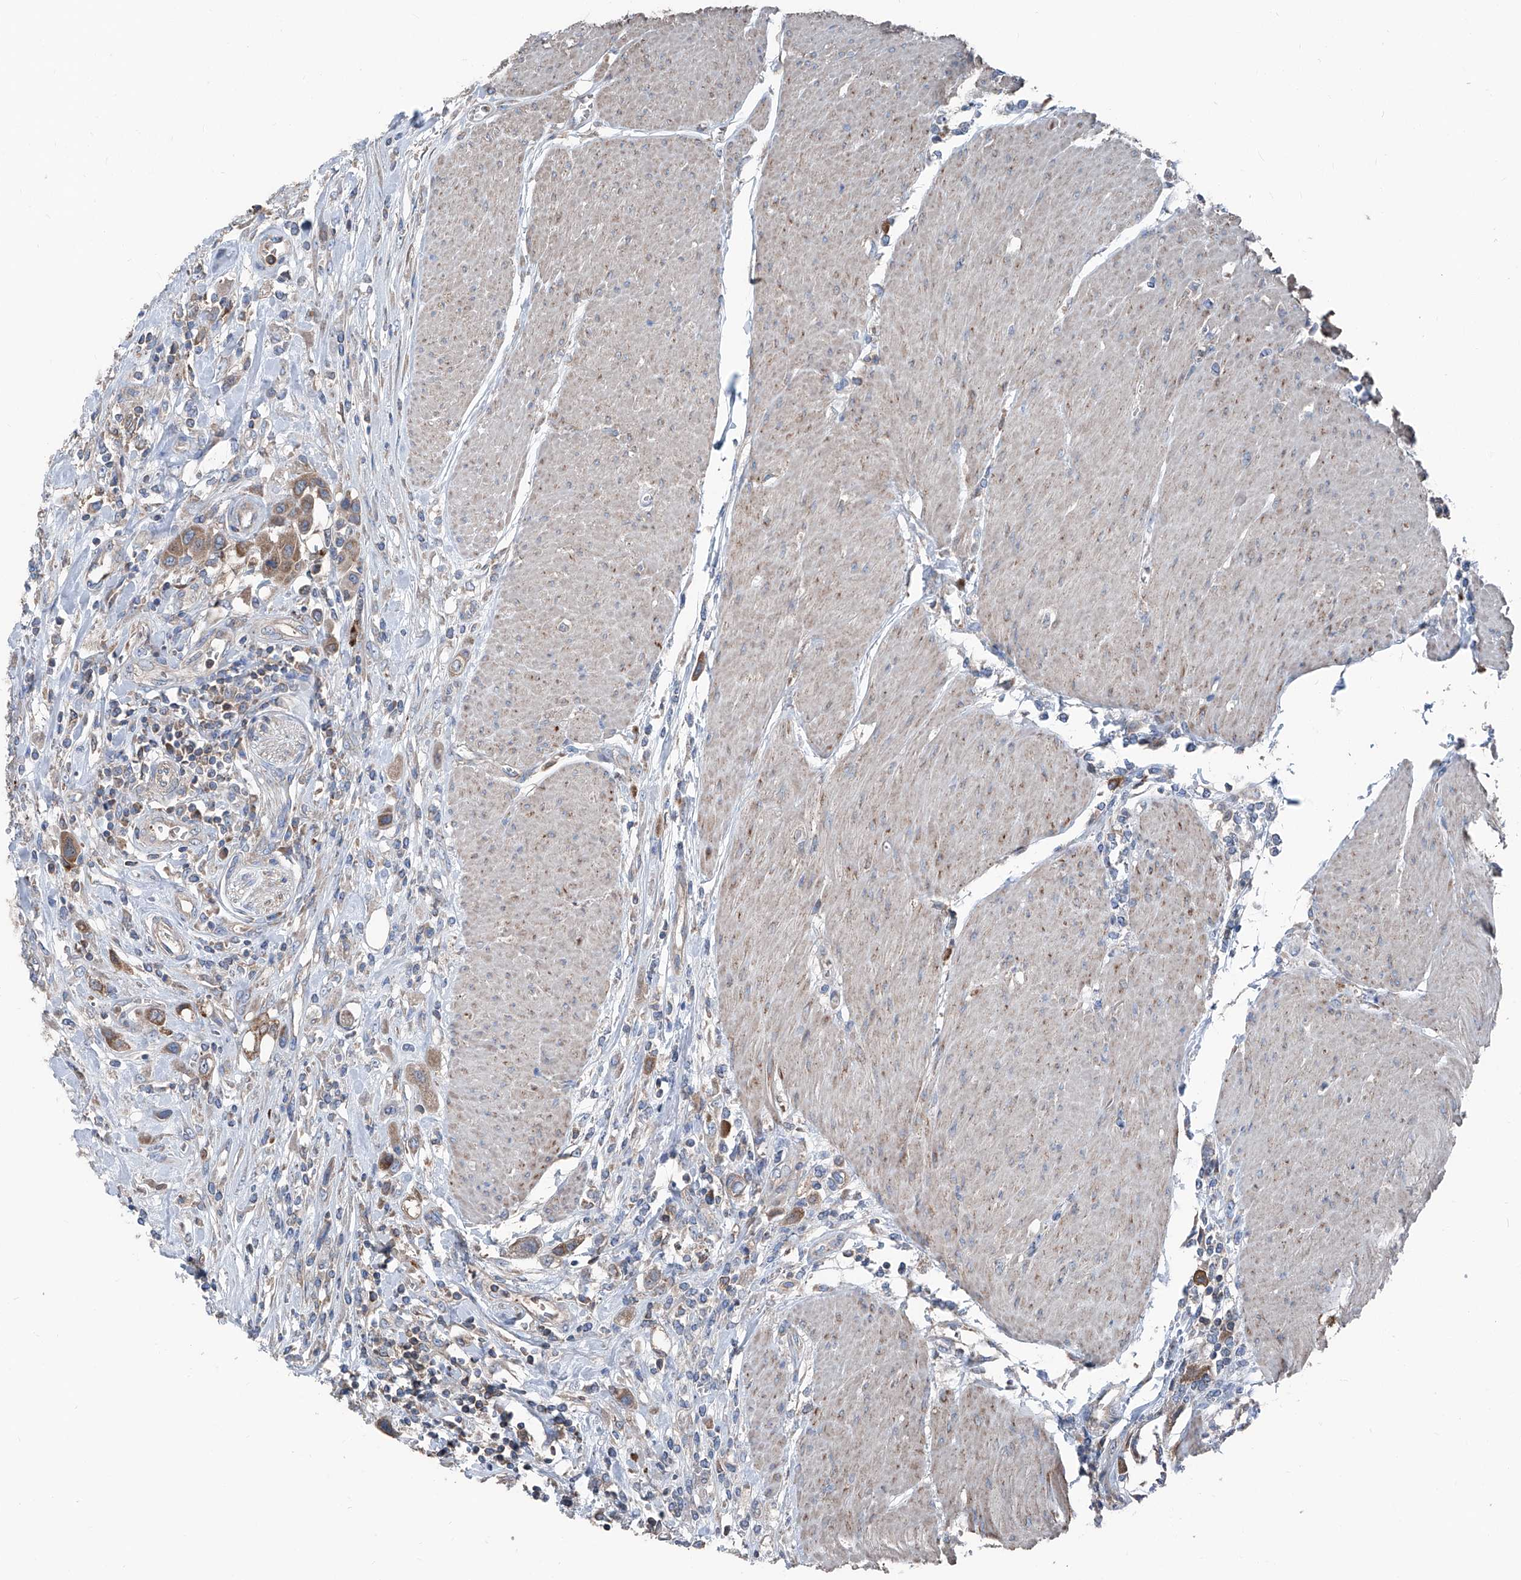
{"staining": {"intensity": "moderate", "quantity": ">75%", "location": "cytoplasmic/membranous"}, "tissue": "urothelial cancer", "cell_type": "Tumor cells", "image_type": "cancer", "snomed": [{"axis": "morphology", "description": "Urothelial carcinoma, High grade"}, {"axis": "topography", "description": "Urinary bladder"}], "caption": "Brown immunohistochemical staining in urothelial cancer exhibits moderate cytoplasmic/membranous positivity in about >75% of tumor cells.", "gene": "GPAT3", "patient": {"sex": "male", "age": 50}}